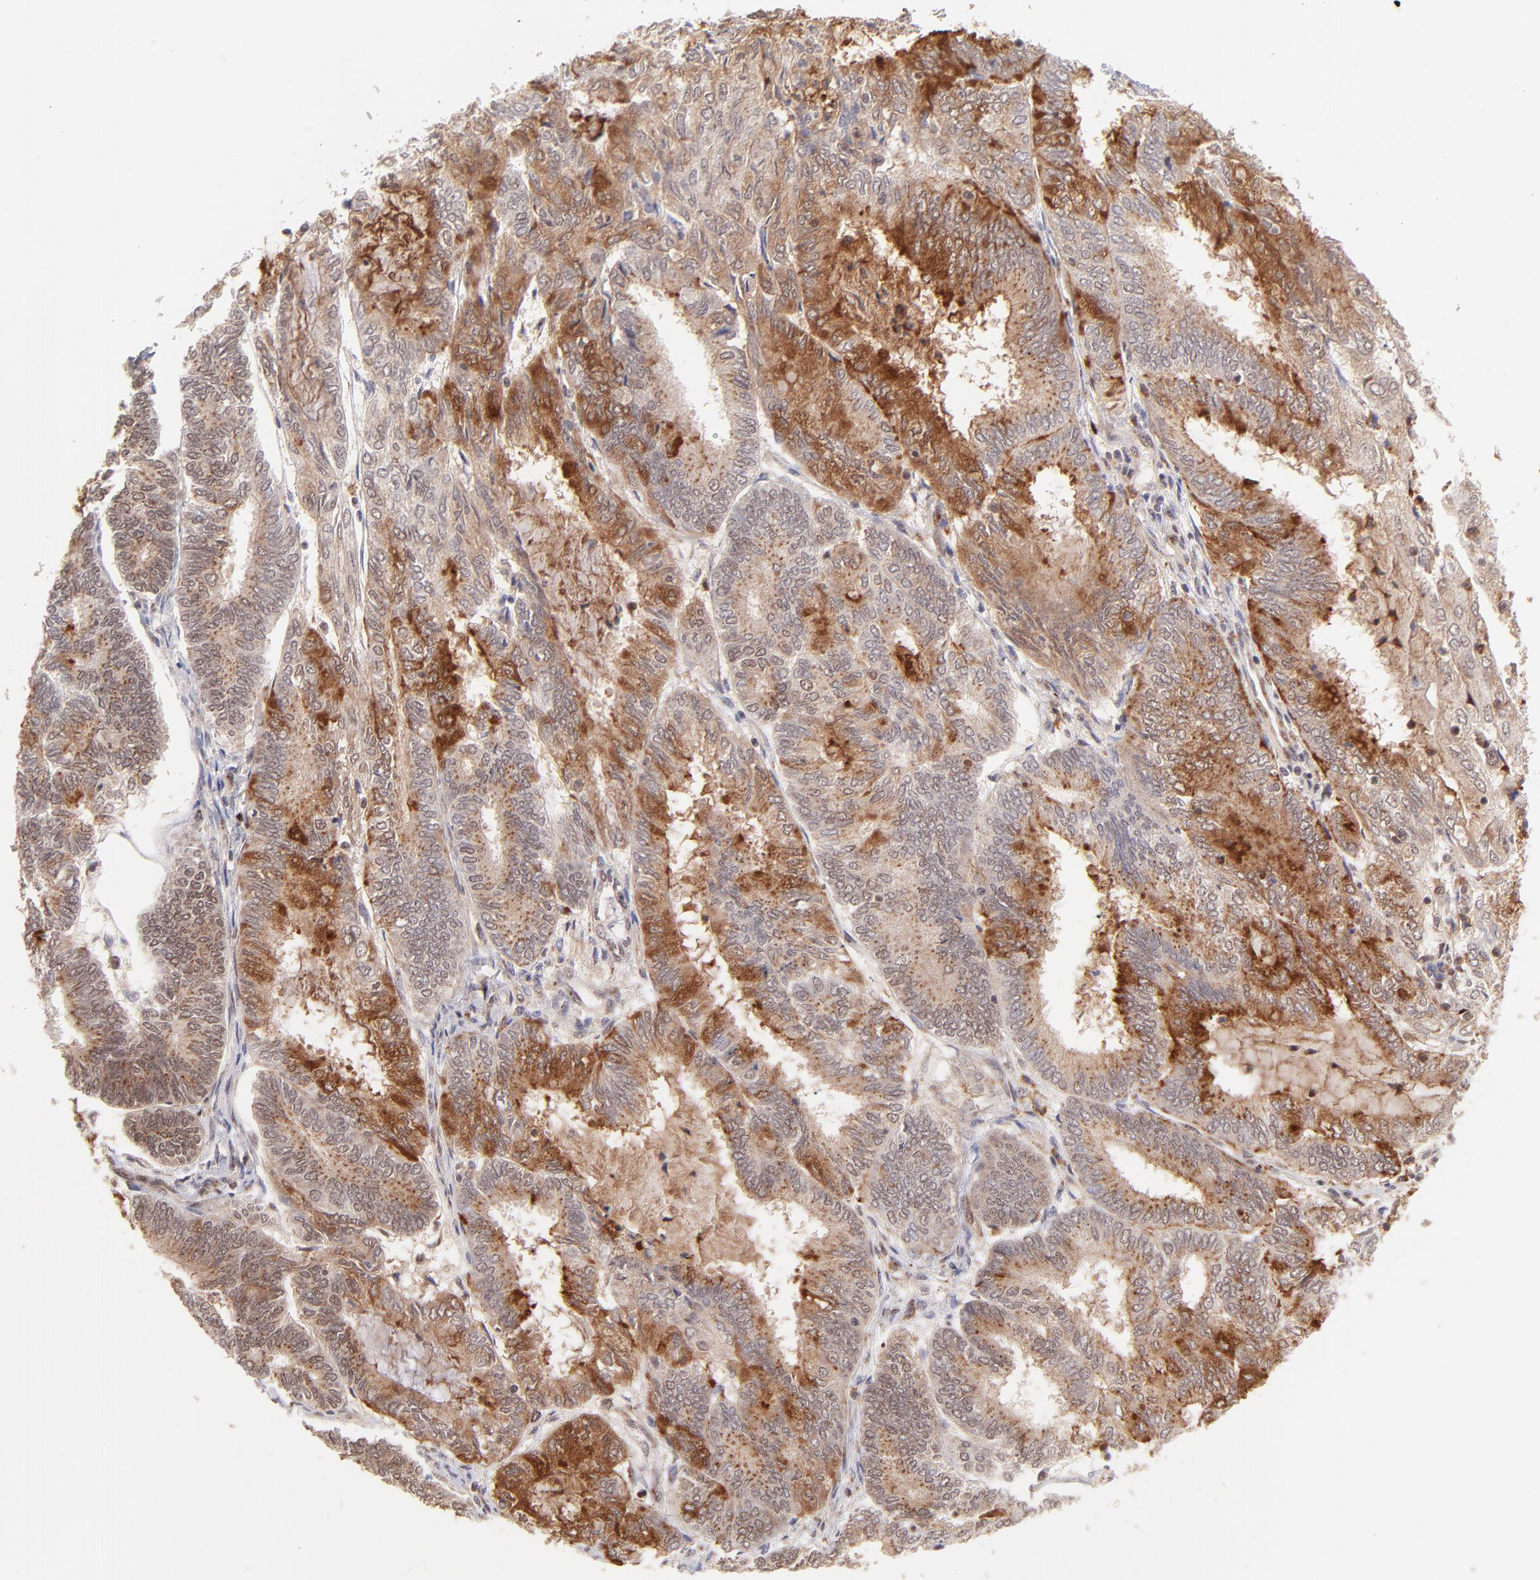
{"staining": {"intensity": "moderate", "quantity": "25%-75%", "location": "cytoplasmic/membranous"}, "tissue": "endometrial cancer", "cell_type": "Tumor cells", "image_type": "cancer", "snomed": [{"axis": "morphology", "description": "Adenocarcinoma, NOS"}, {"axis": "topography", "description": "Endometrium"}], "caption": "High-power microscopy captured an immunohistochemistry image of adenocarcinoma (endometrial), revealing moderate cytoplasmic/membranous staining in about 25%-75% of tumor cells.", "gene": "MED12", "patient": {"sex": "female", "age": 59}}